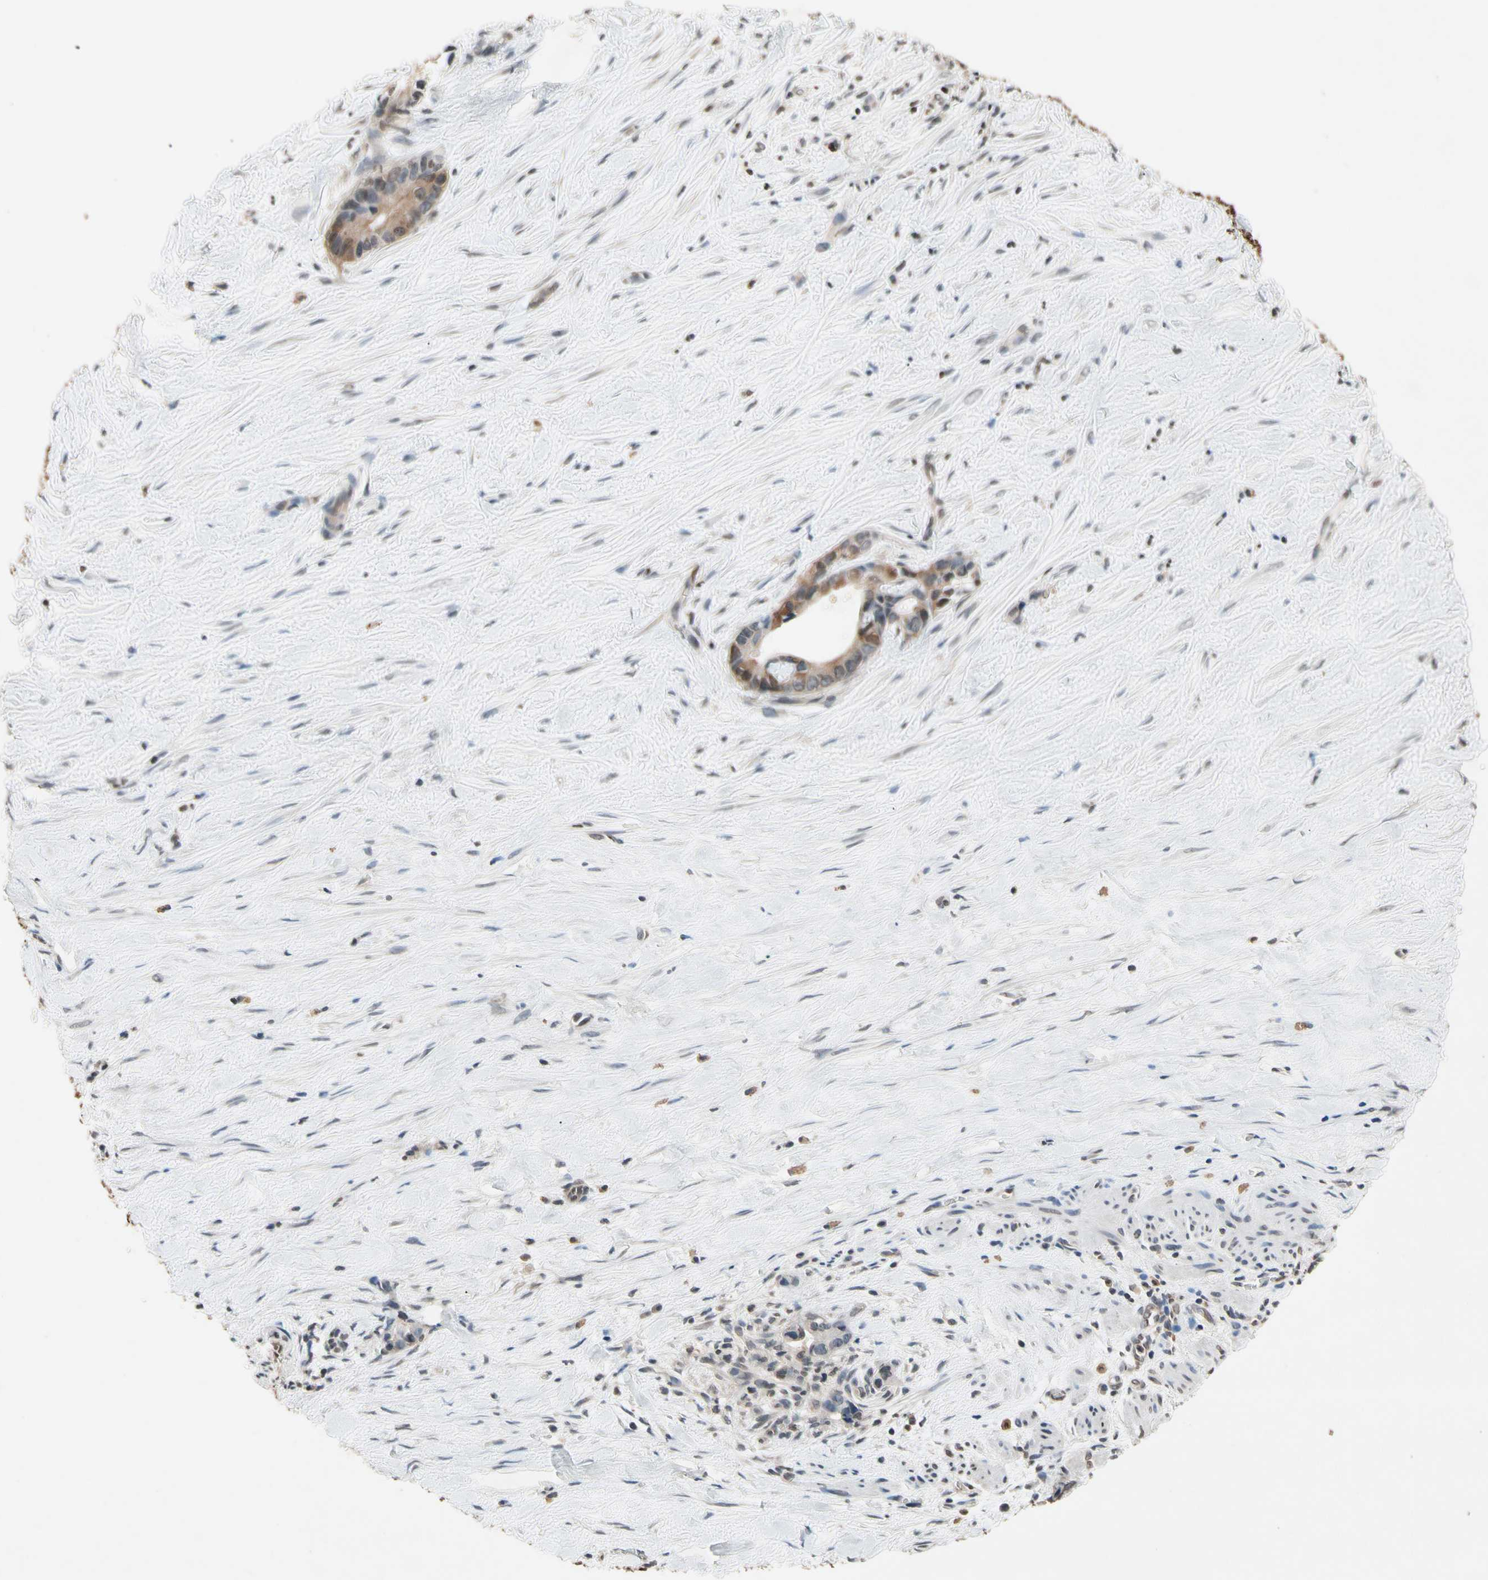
{"staining": {"intensity": "weak", "quantity": "25%-75%", "location": "cytoplasmic/membranous"}, "tissue": "liver cancer", "cell_type": "Tumor cells", "image_type": "cancer", "snomed": [{"axis": "morphology", "description": "Cholangiocarcinoma"}, {"axis": "topography", "description": "Liver"}], "caption": "Human liver cancer stained with a protein marker exhibits weak staining in tumor cells.", "gene": "GCLC", "patient": {"sex": "female", "age": 55}}